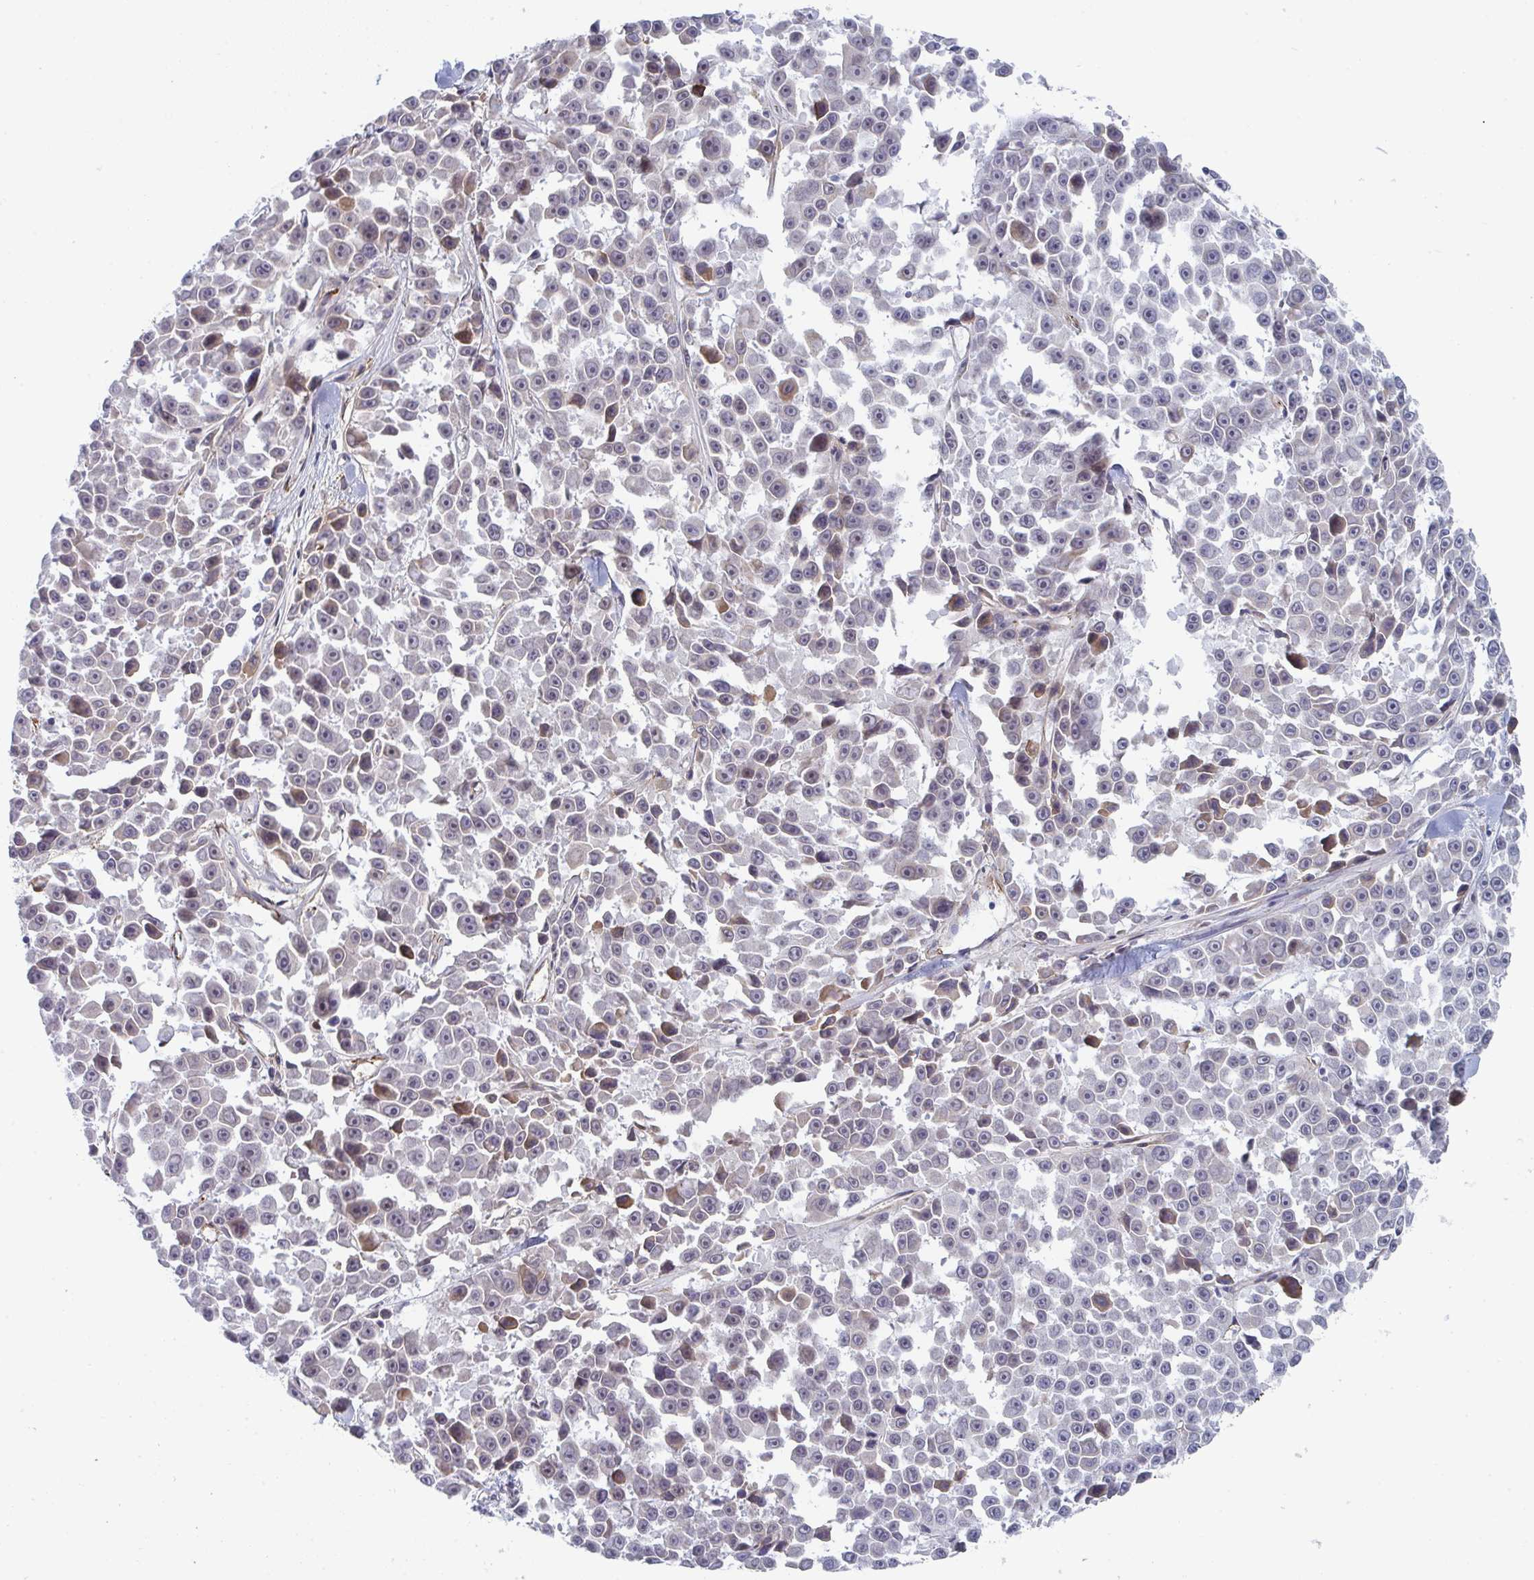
{"staining": {"intensity": "moderate", "quantity": "<25%", "location": "cytoplasmic/membranous"}, "tissue": "melanoma", "cell_type": "Tumor cells", "image_type": "cancer", "snomed": [{"axis": "morphology", "description": "Malignant melanoma, NOS"}, {"axis": "topography", "description": "Skin"}], "caption": "This is an image of immunohistochemistry (IHC) staining of malignant melanoma, which shows moderate positivity in the cytoplasmic/membranous of tumor cells.", "gene": "NEURL4", "patient": {"sex": "female", "age": 66}}